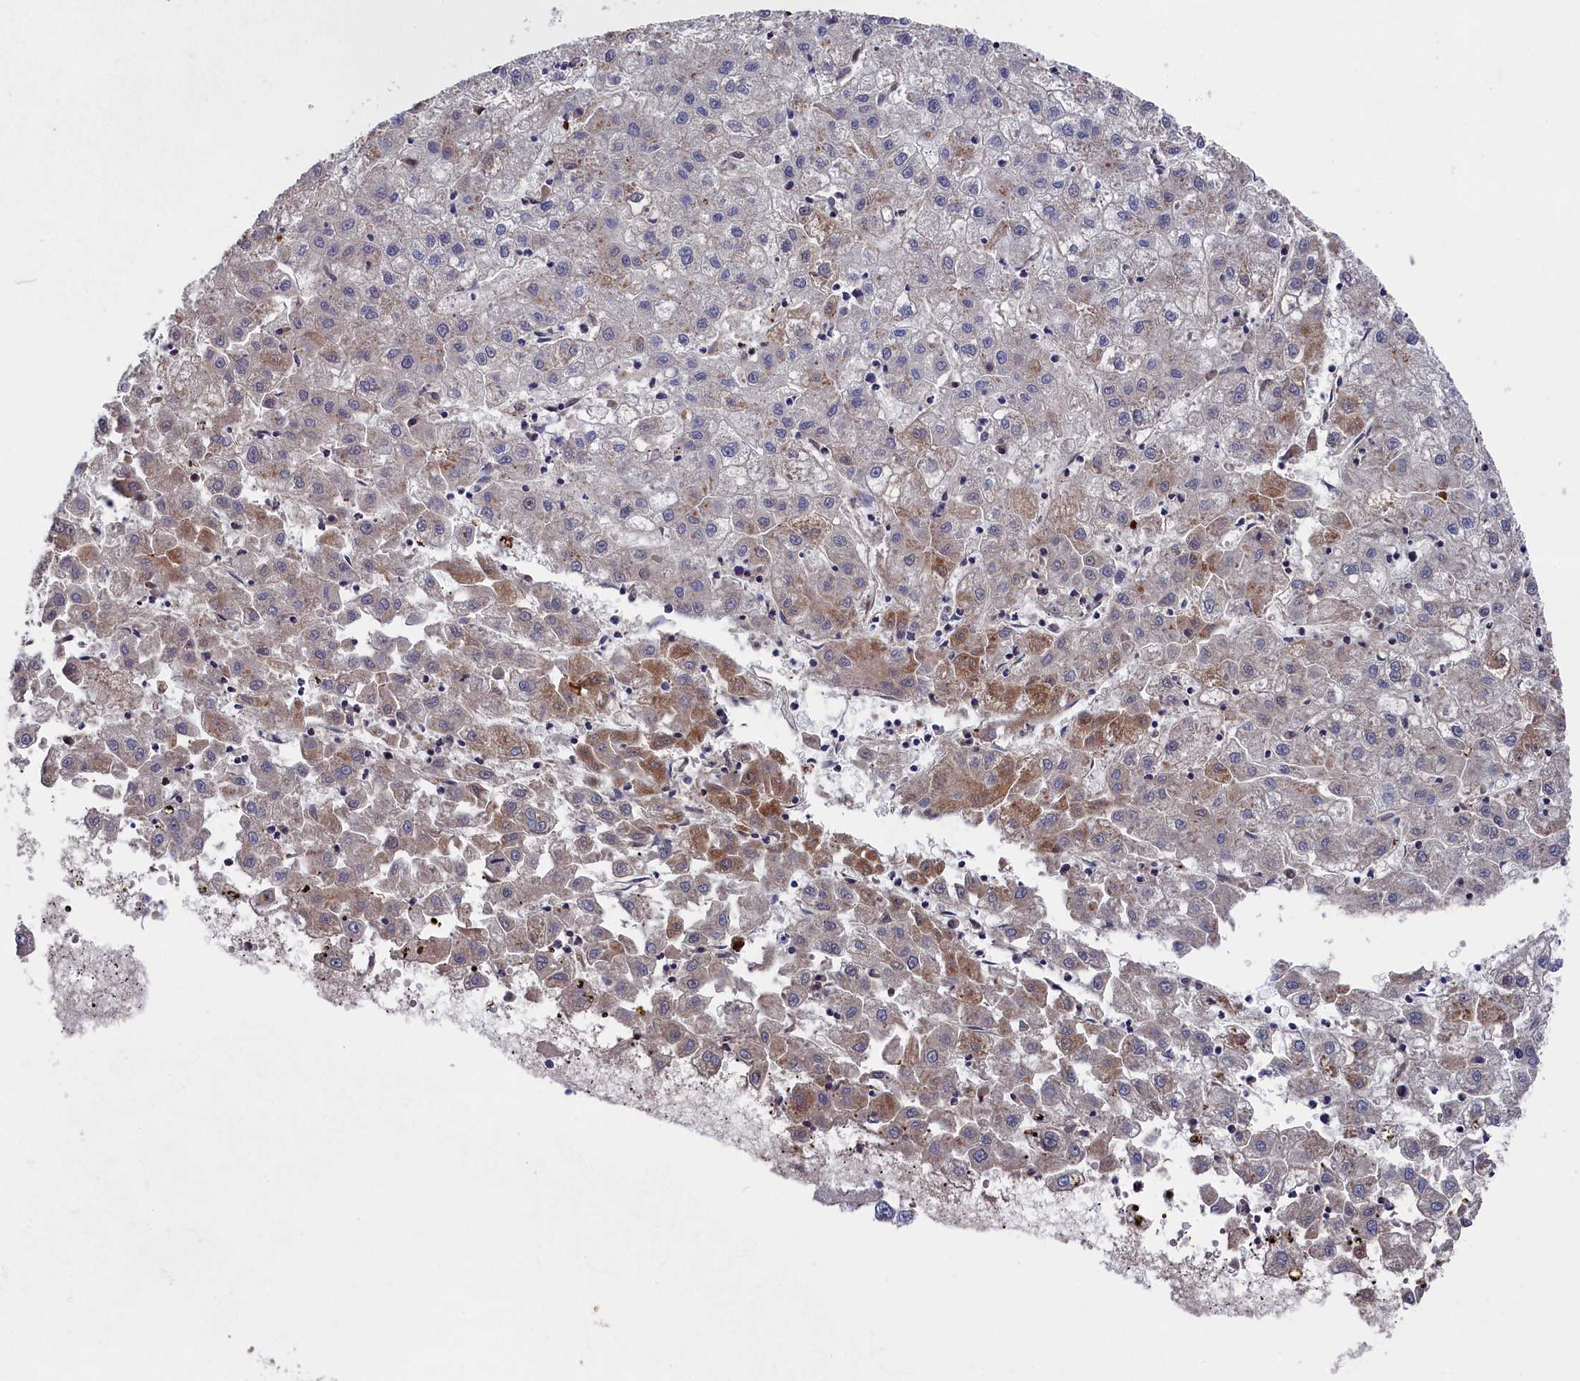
{"staining": {"intensity": "moderate", "quantity": "<25%", "location": "cytoplasmic/membranous"}, "tissue": "liver cancer", "cell_type": "Tumor cells", "image_type": "cancer", "snomed": [{"axis": "morphology", "description": "Carcinoma, Hepatocellular, NOS"}, {"axis": "topography", "description": "Liver"}], "caption": "Liver hepatocellular carcinoma was stained to show a protein in brown. There is low levels of moderate cytoplasmic/membranous expression in approximately <25% of tumor cells.", "gene": "GPR108", "patient": {"sex": "male", "age": 72}}